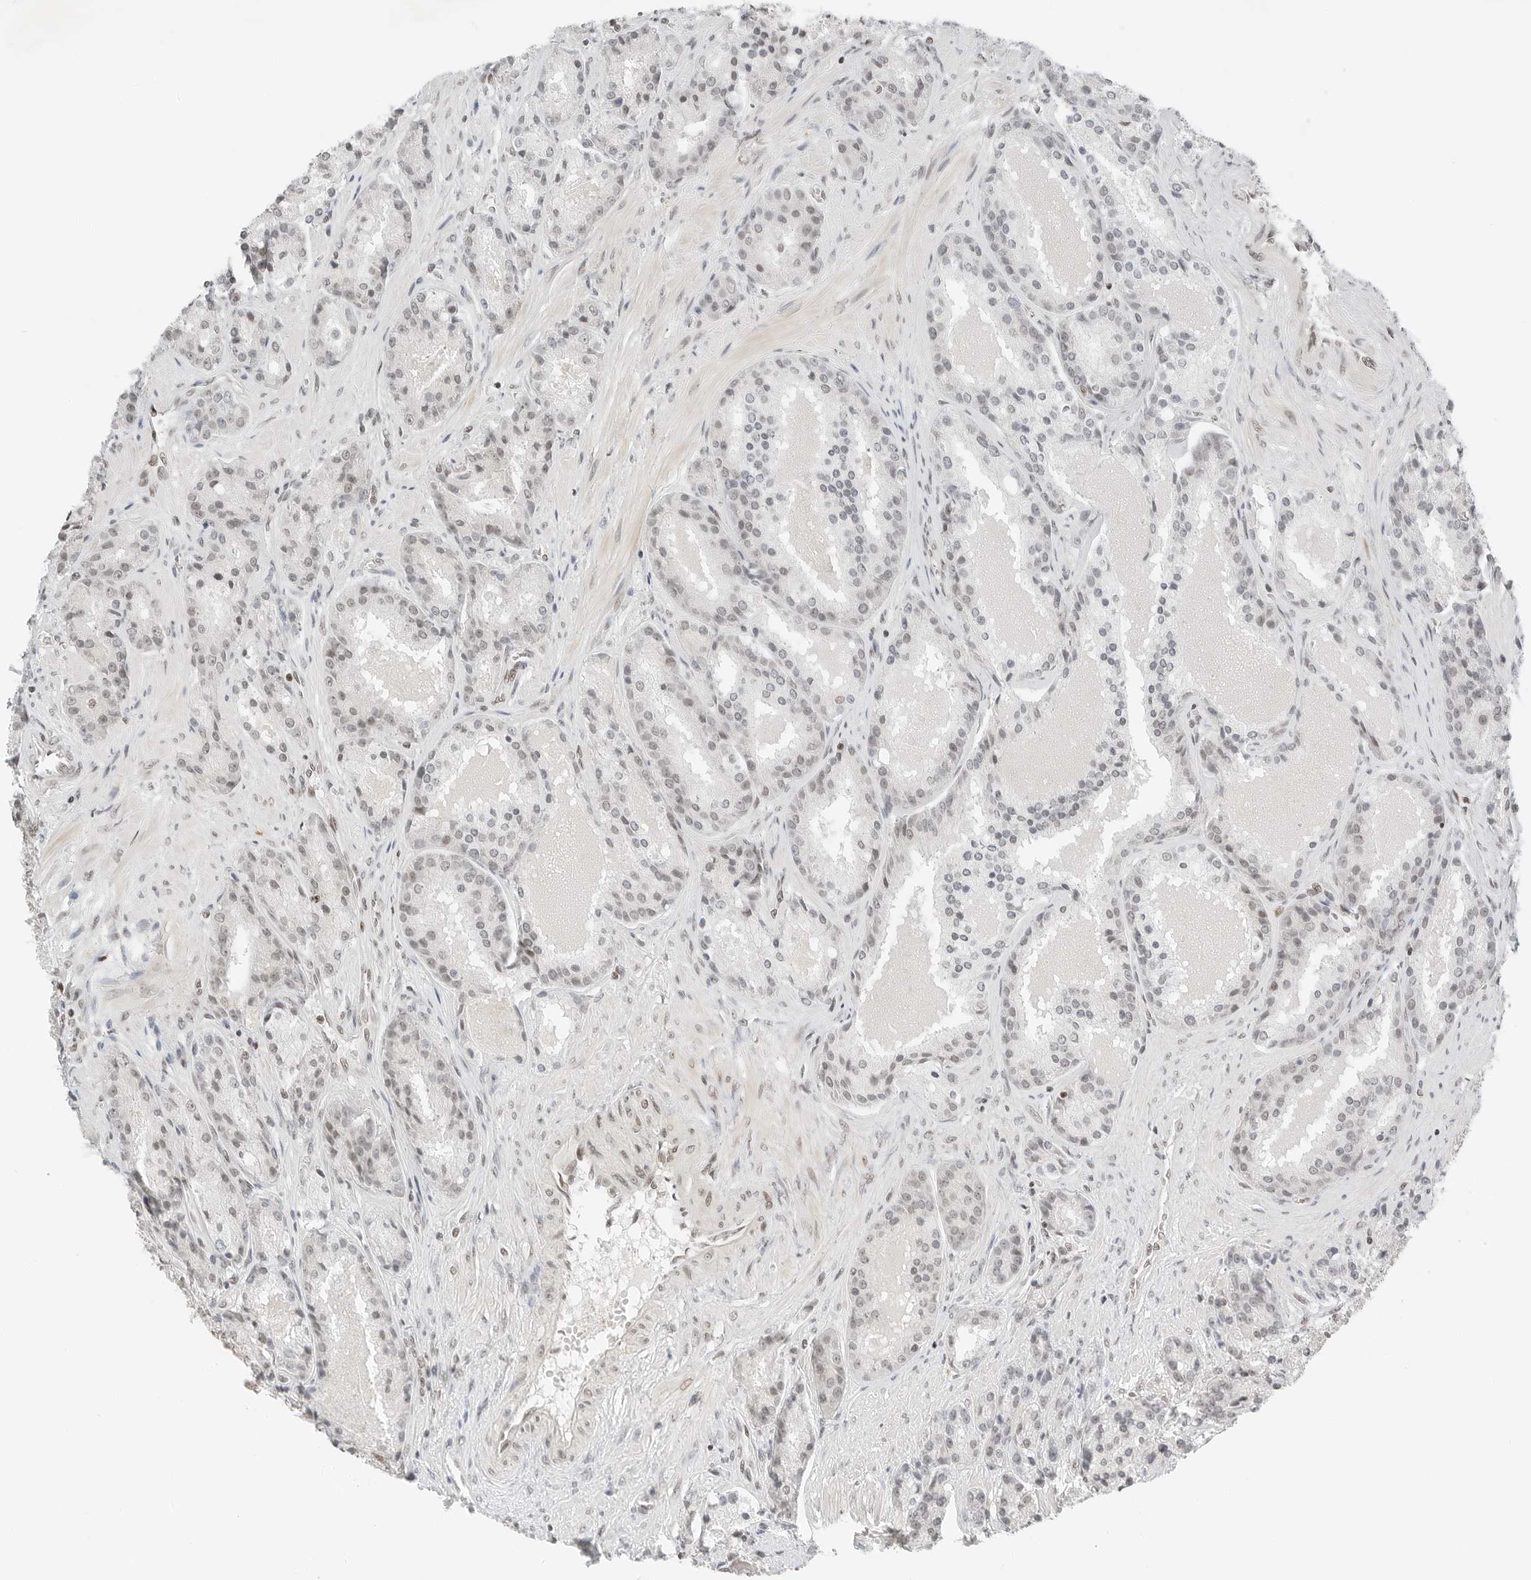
{"staining": {"intensity": "weak", "quantity": "<25%", "location": "nuclear"}, "tissue": "prostate cancer", "cell_type": "Tumor cells", "image_type": "cancer", "snomed": [{"axis": "morphology", "description": "Adenocarcinoma, High grade"}, {"axis": "topography", "description": "Prostate"}], "caption": "Adenocarcinoma (high-grade) (prostate) stained for a protein using immunohistochemistry demonstrates no expression tumor cells.", "gene": "CRTC2", "patient": {"sex": "male", "age": 60}}